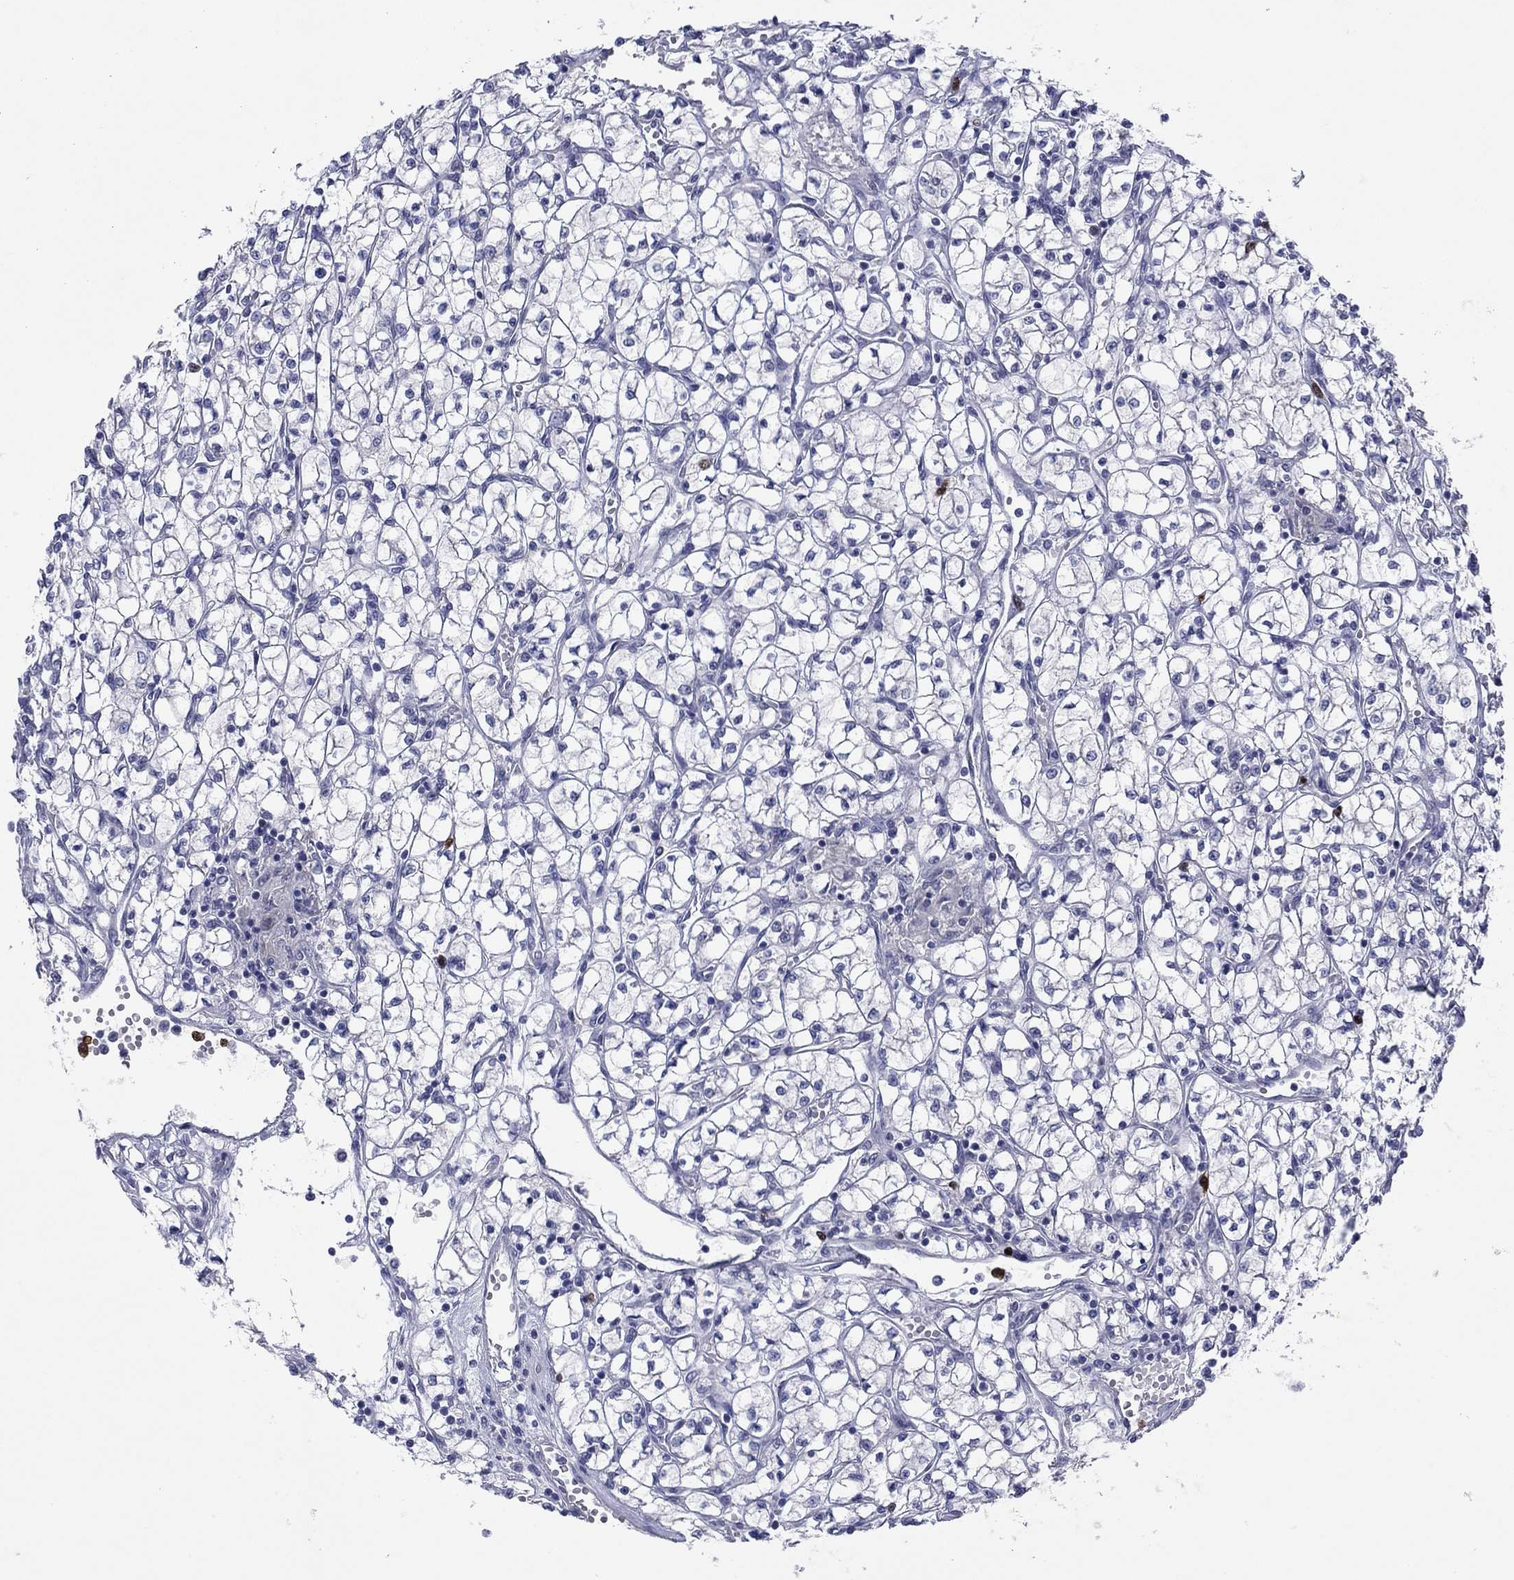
{"staining": {"intensity": "strong", "quantity": "<25%", "location": "nuclear"}, "tissue": "renal cancer", "cell_type": "Tumor cells", "image_type": "cancer", "snomed": [{"axis": "morphology", "description": "Adenocarcinoma, NOS"}, {"axis": "topography", "description": "Kidney"}], "caption": "Renal adenocarcinoma stained with a brown dye reveals strong nuclear positive staining in approximately <25% of tumor cells.", "gene": "CDCA5", "patient": {"sex": "female", "age": 64}}